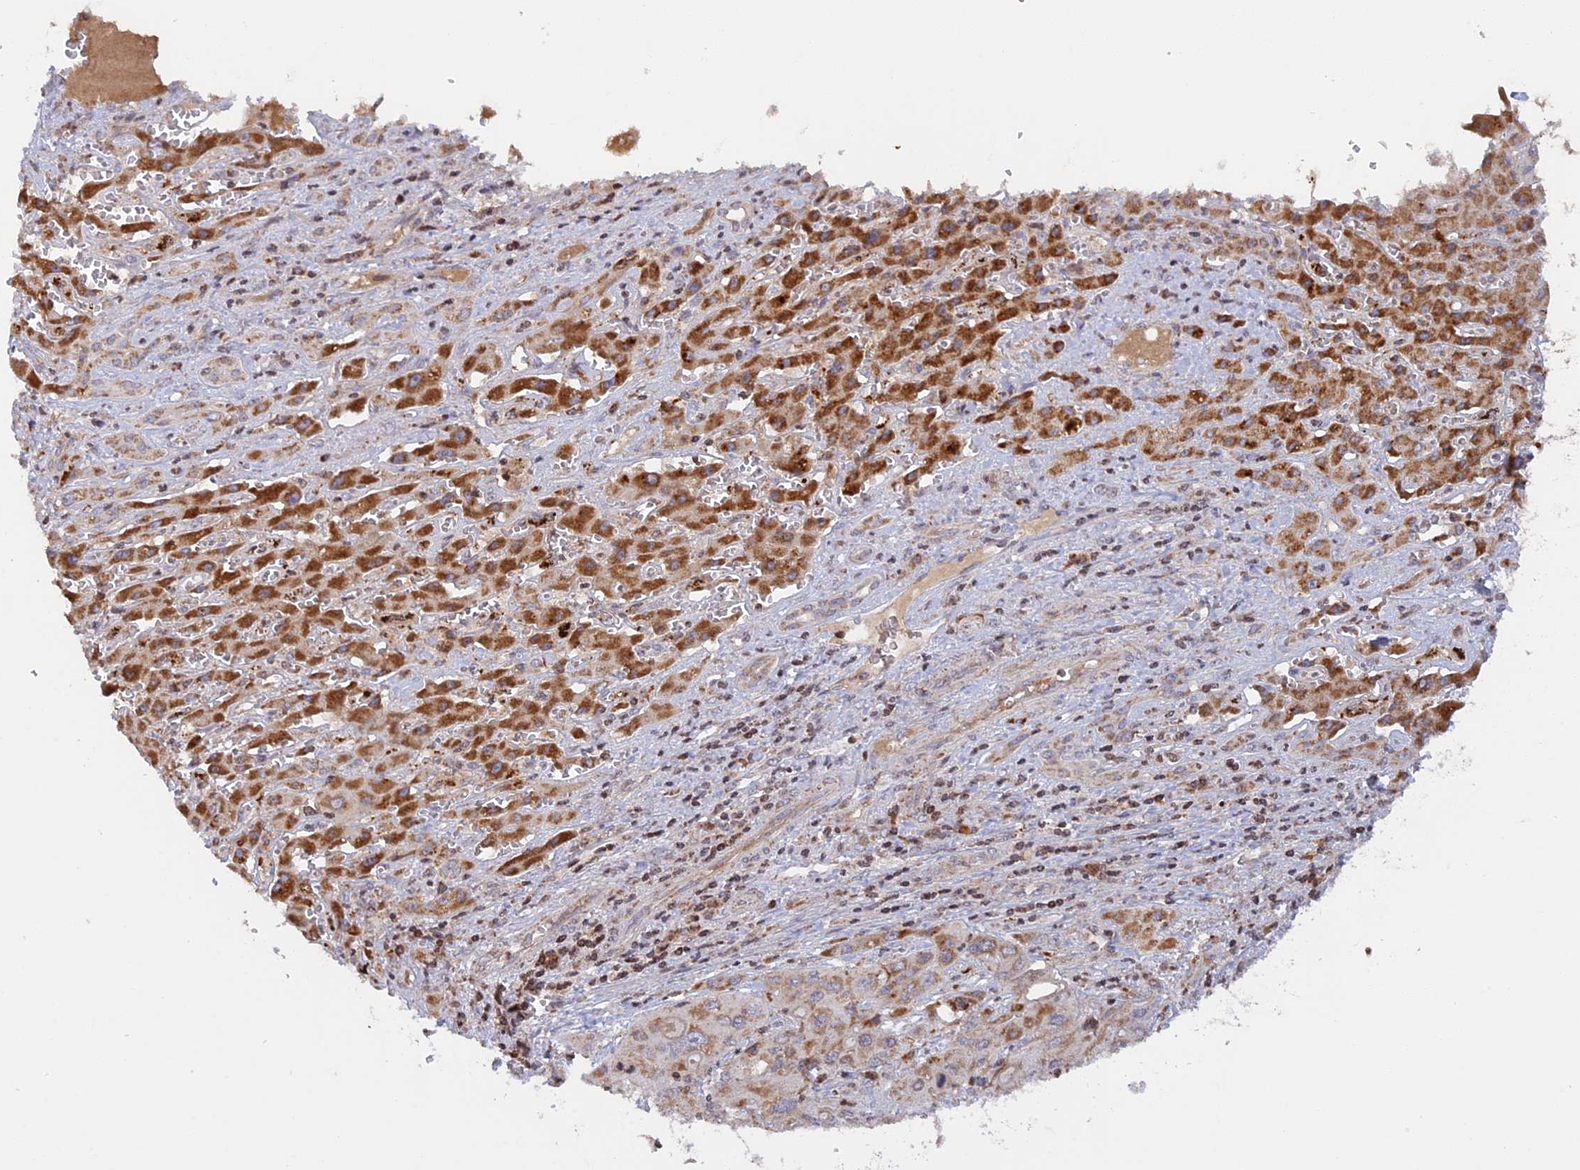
{"staining": {"intensity": "moderate", "quantity": "25%-75%", "location": "cytoplasmic/membranous"}, "tissue": "liver cancer", "cell_type": "Tumor cells", "image_type": "cancer", "snomed": [{"axis": "morphology", "description": "Cholangiocarcinoma"}, {"axis": "topography", "description": "Liver"}], "caption": "Liver cancer stained for a protein (brown) displays moderate cytoplasmic/membranous positive staining in about 25%-75% of tumor cells.", "gene": "MPV17L", "patient": {"sex": "male", "age": 67}}